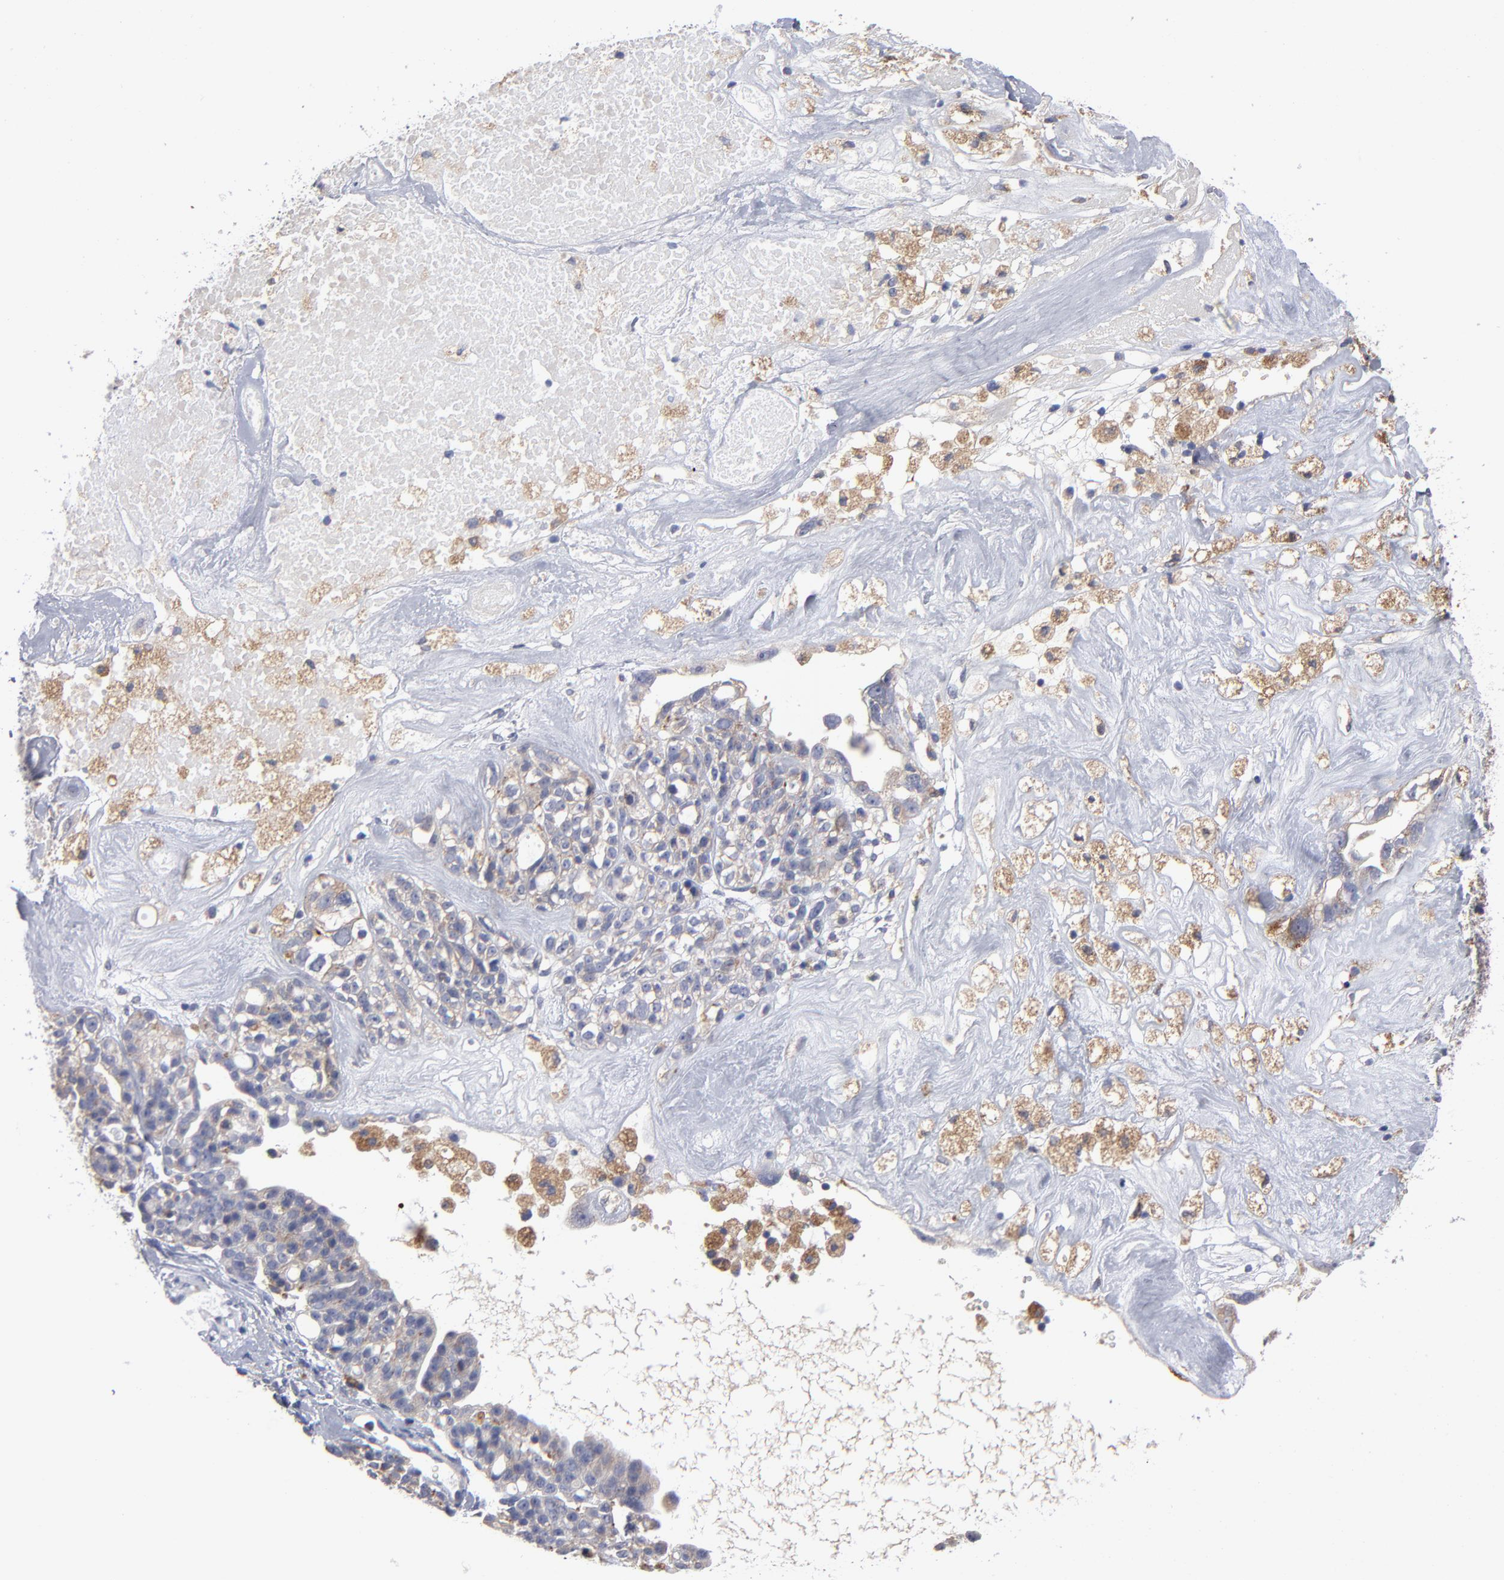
{"staining": {"intensity": "weak", "quantity": "25%-75%", "location": "cytoplasmic/membranous"}, "tissue": "ovarian cancer", "cell_type": "Tumor cells", "image_type": "cancer", "snomed": [{"axis": "morphology", "description": "Cystadenocarcinoma, serous, NOS"}, {"axis": "topography", "description": "Ovary"}], "caption": "Immunohistochemical staining of ovarian cancer (serous cystadenocarcinoma) exhibits weak cytoplasmic/membranous protein positivity in approximately 25%-75% of tumor cells.", "gene": "RRAGB", "patient": {"sex": "female", "age": 66}}